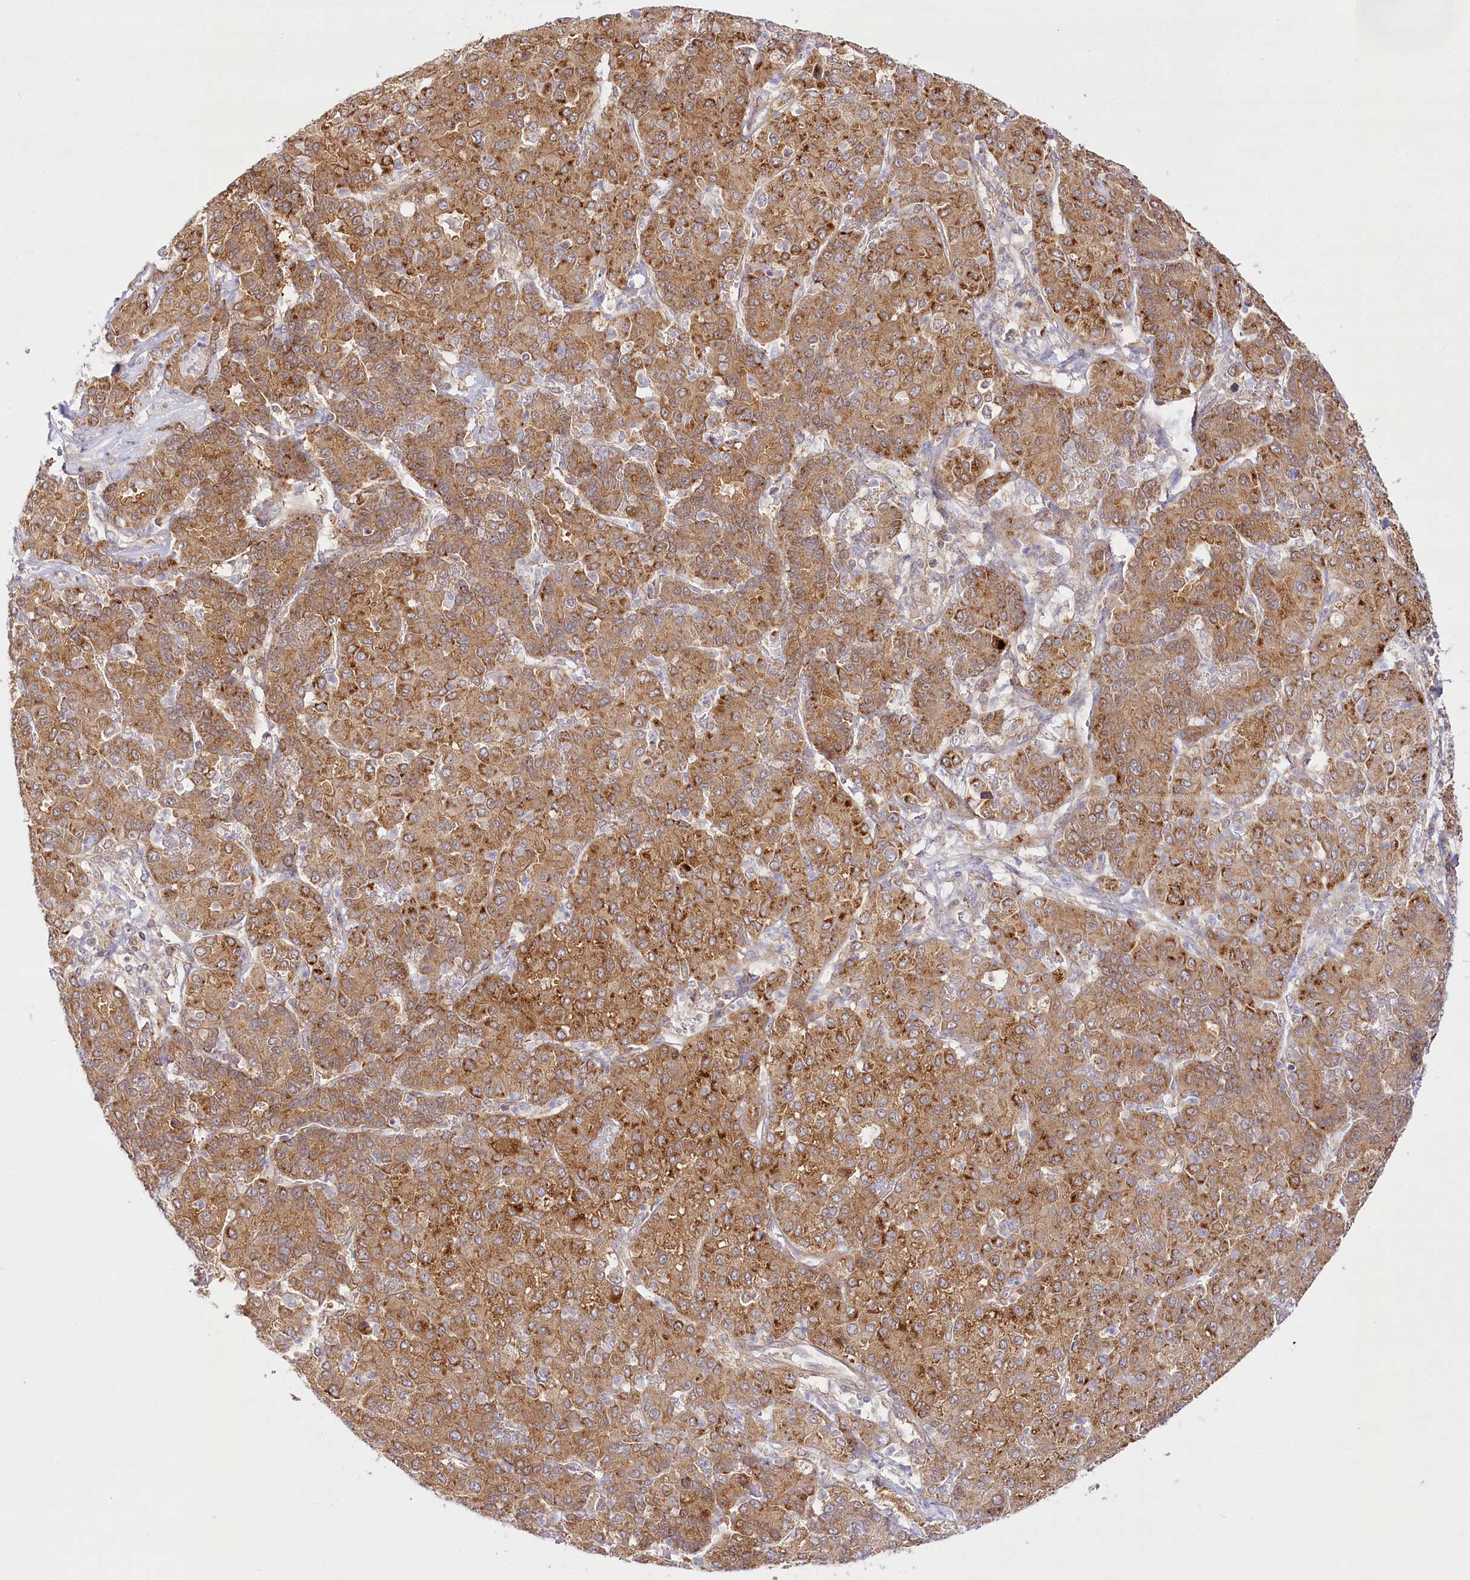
{"staining": {"intensity": "moderate", "quantity": ">75%", "location": "cytoplasmic/membranous"}, "tissue": "liver cancer", "cell_type": "Tumor cells", "image_type": "cancer", "snomed": [{"axis": "morphology", "description": "Carcinoma, Hepatocellular, NOS"}, {"axis": "topography", "description": "Liver"}], "caption": "Immunohistochemistry of liver cancer (hepatocellular carcinoma) demonstrates medium levels of moderate cytoplasmic/membranous expression in about >75% of tumor cells.", "gene": "INPP4B", "patient": {"sex": "male", "age": 65}}